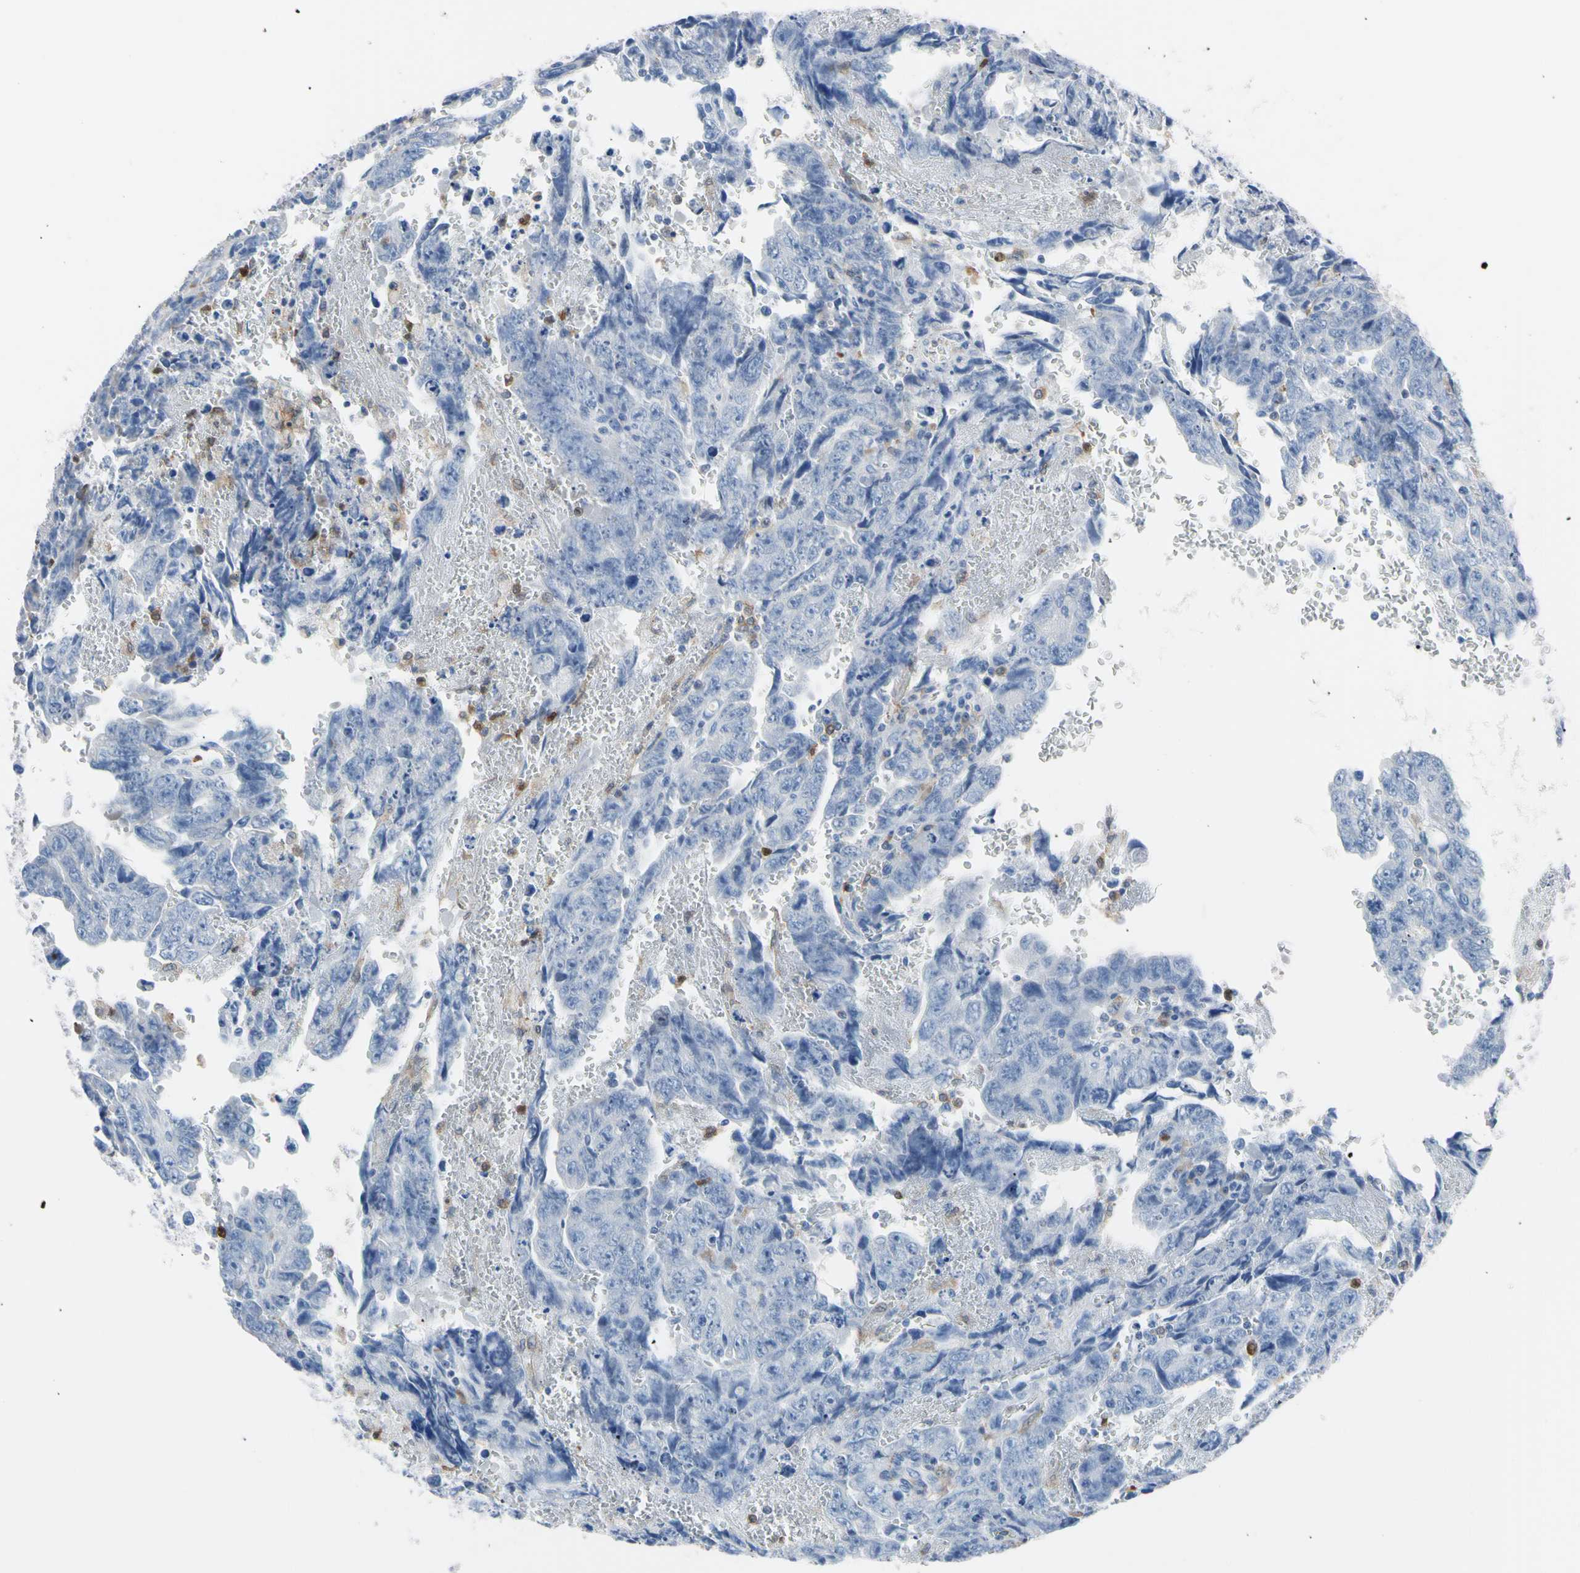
{"staining": {"intensity": "negative", "quantity": "none", "location": "none"}, "tissue": "testis cancer", "cell_type": "Tumor cells", "image_type": "cancer", "snomed": [{"axis": "morphology", "description": "Carcinoma, Embryonal, NOS"}, {"axis": "topography", "description": "Testis"}], "caption": "Testis embryonal carcinoma stained for a protein using immunohistochemistry demonstrates no staining tumor cells.", "gene": "NCF4", "patient": {"sex": "male", "age": 28}}